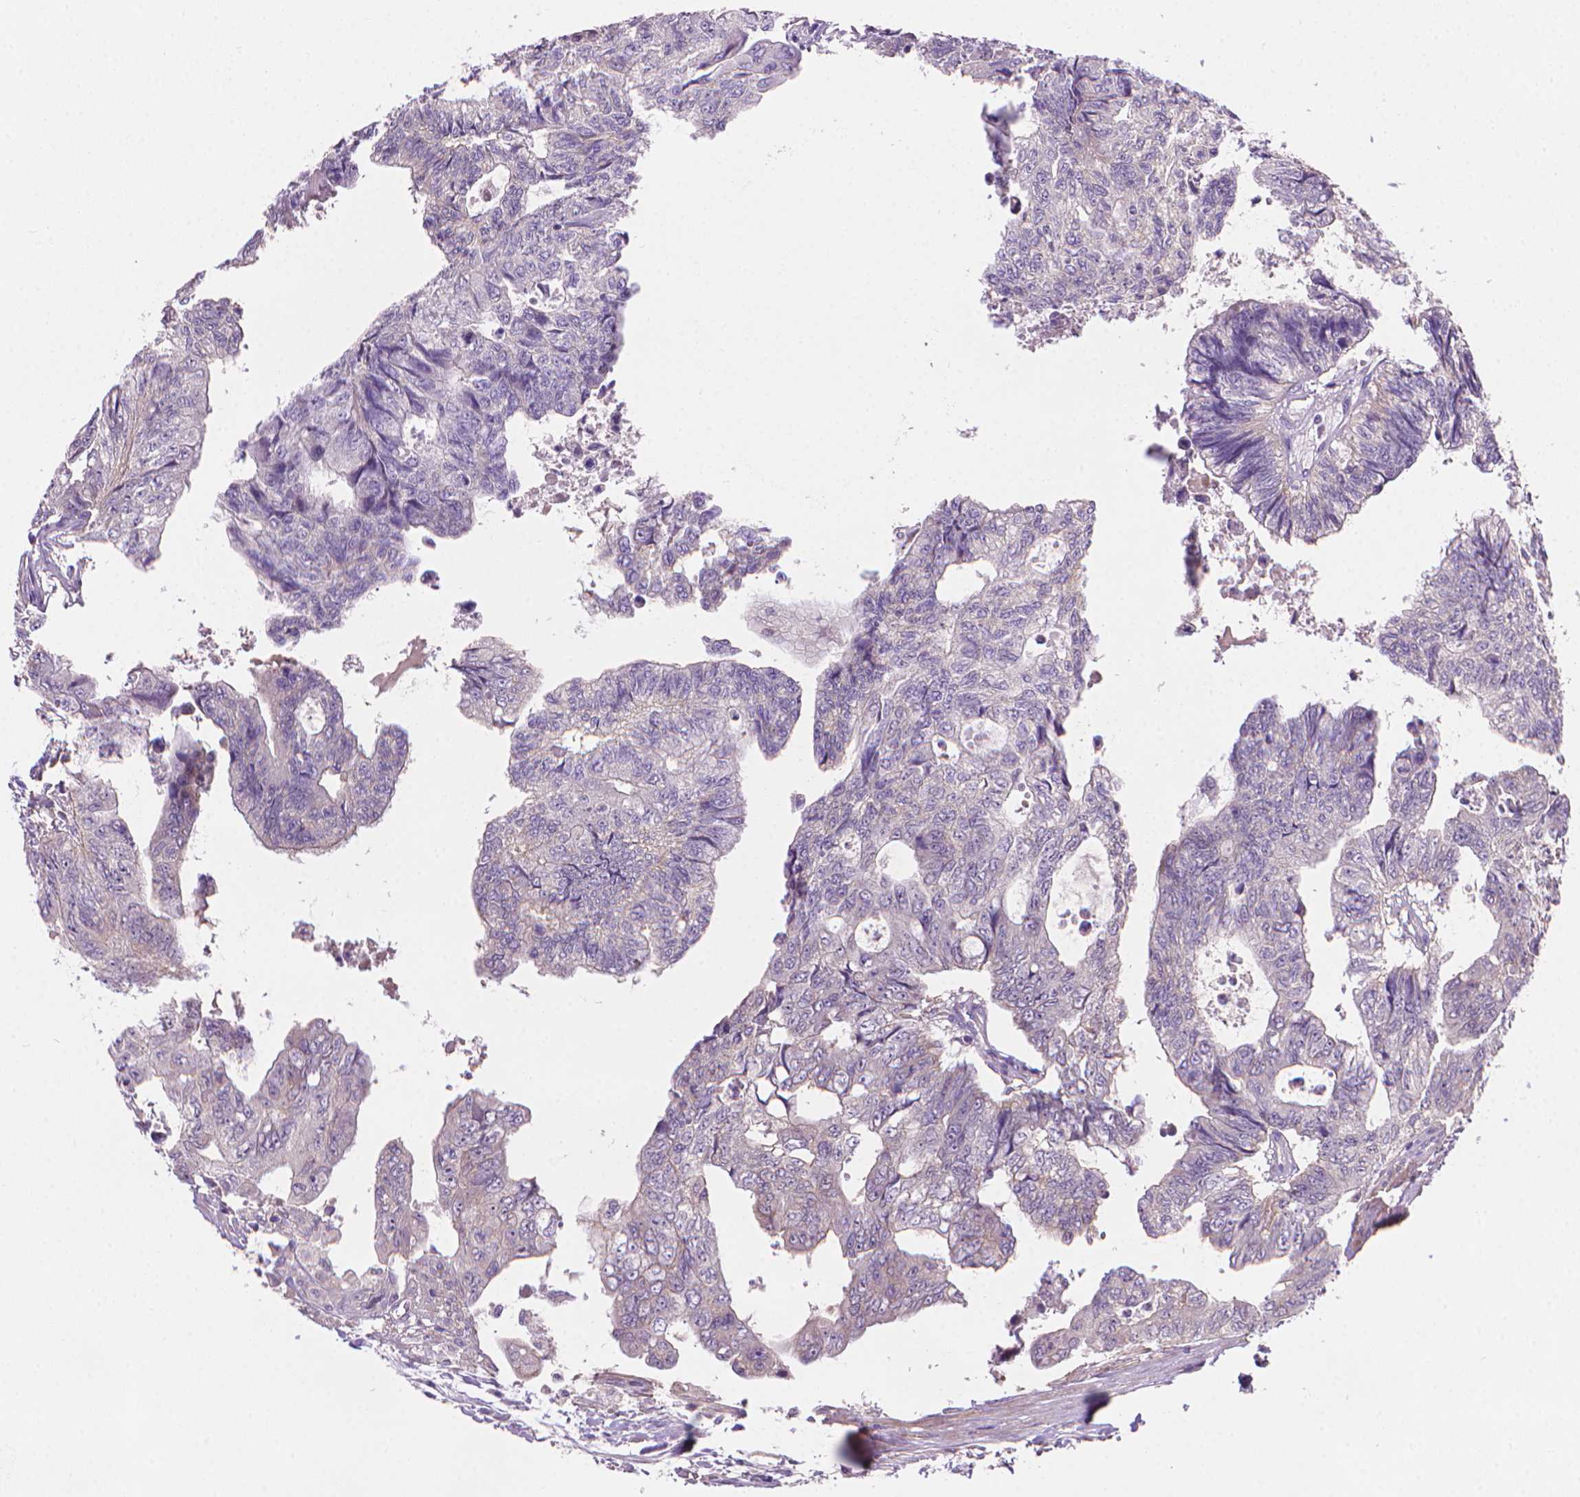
{"staining": {"intensity": "negative", "quantity": "none", "location": "none"}, "tissue": "colorectal cancer", "cell_type": "Tumor cells", "image_type": "cancer", "snomed": [{"axis": "morphology", "description": "Adenocarcinoma, NOS"}, {"axis": "topography", "description": "Colon"}], "caption": "This is an immunohistochemistry micrograph of colorectal adenocarcinoma. There is no staining in tumor cells.", "gene": "AMMECR1", "patient": {"sex": "male", "age": 57}}